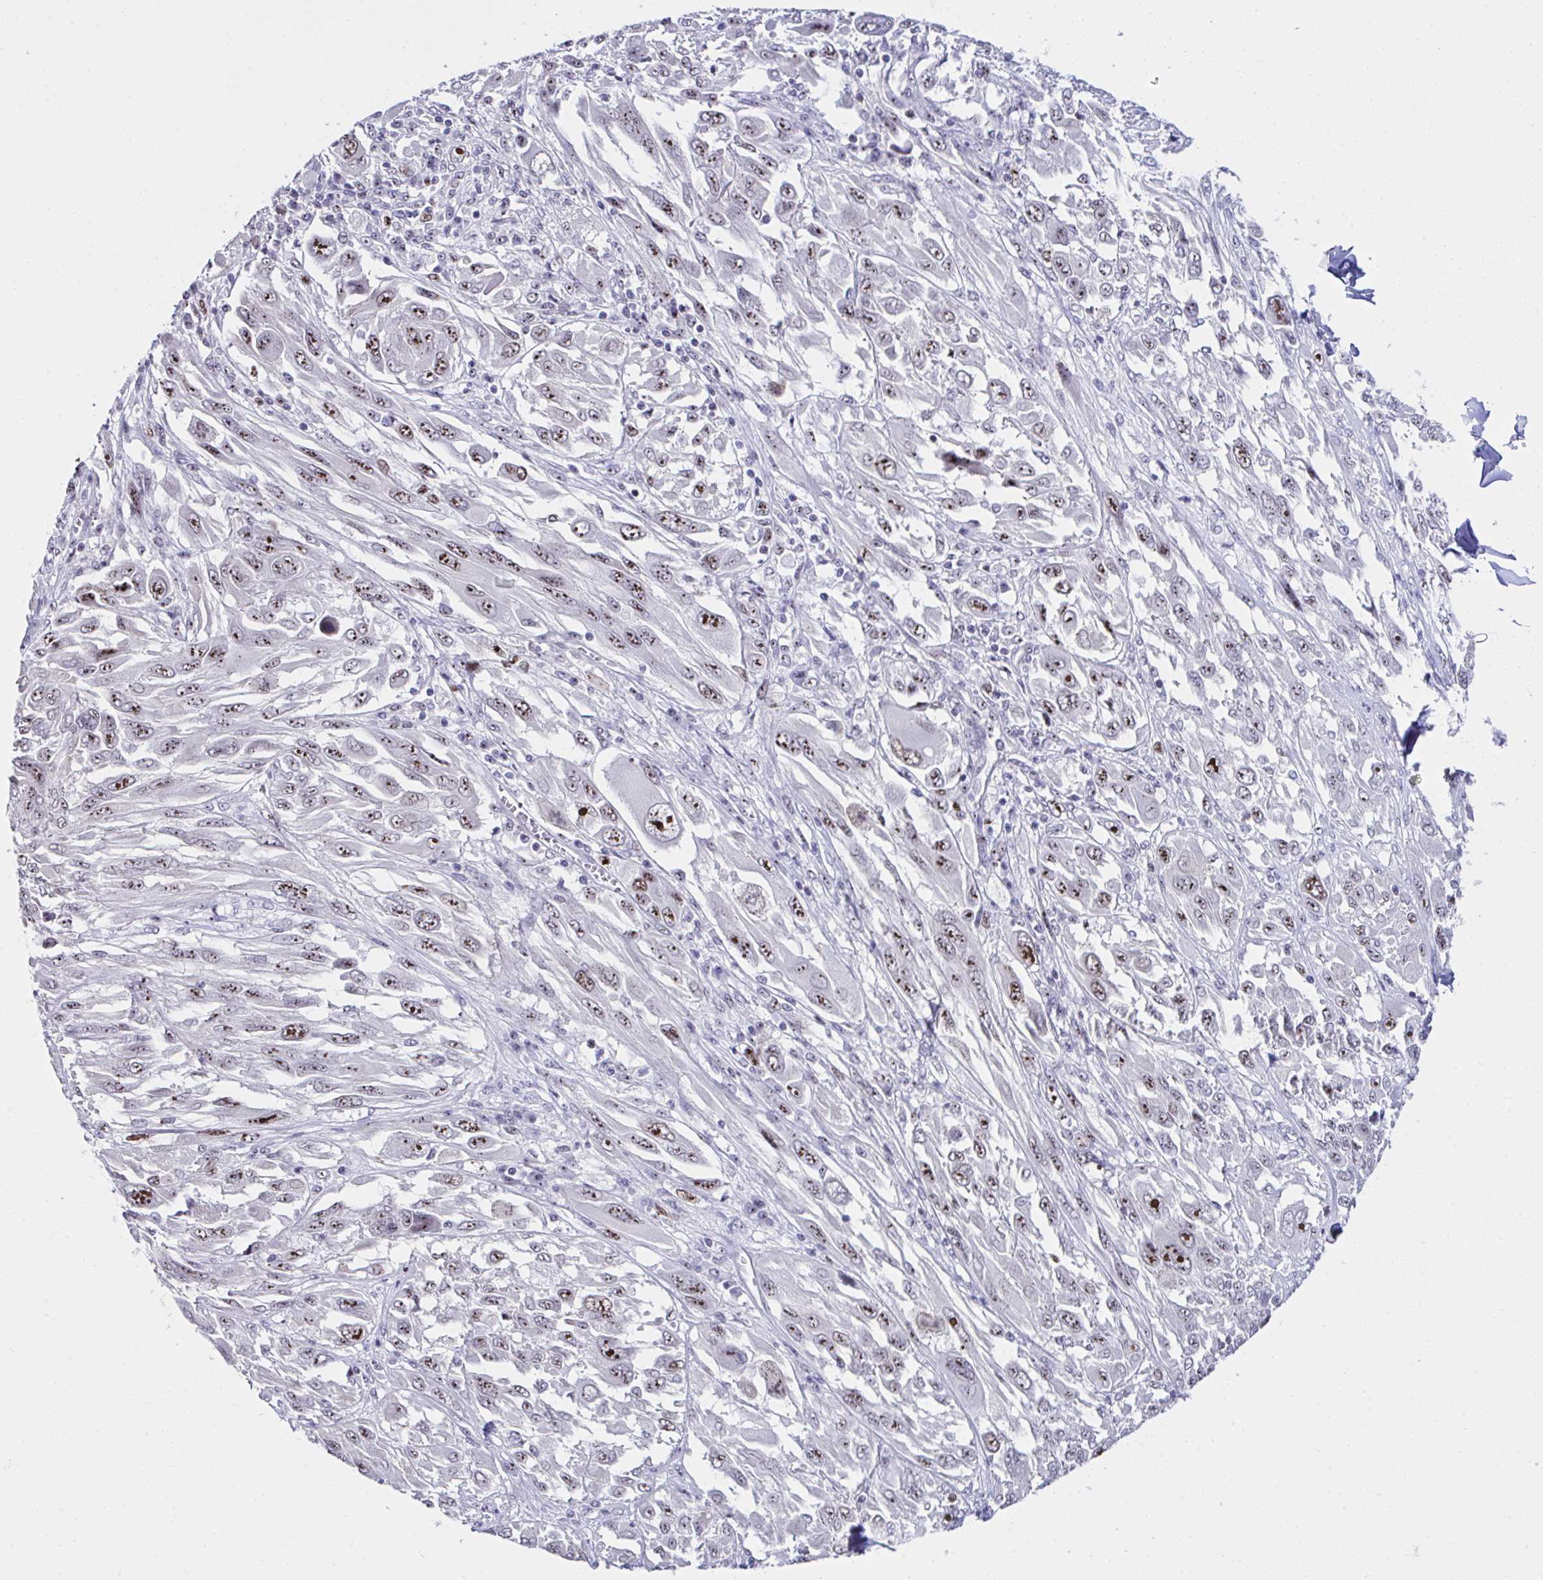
{"staining": {"intensity": "strong", "quantity": "25%-75%", "location": "nuclear"}, "tissue": "melanoma", "cell_type": "Tumor cells", "image_type": "cancer", "snomed": [{"axis": "morphology", "description": "Malignant melanoma, NOS"}, {"axis": "topography", "description": "Skin"}], "caption": "Tumor cells demonstrate high levels of strong nuclear expression in about 25%-75% of cells in malignant melanoma.", "gene": "CEP72", "patient": {"sex": "female", "age": 91}}